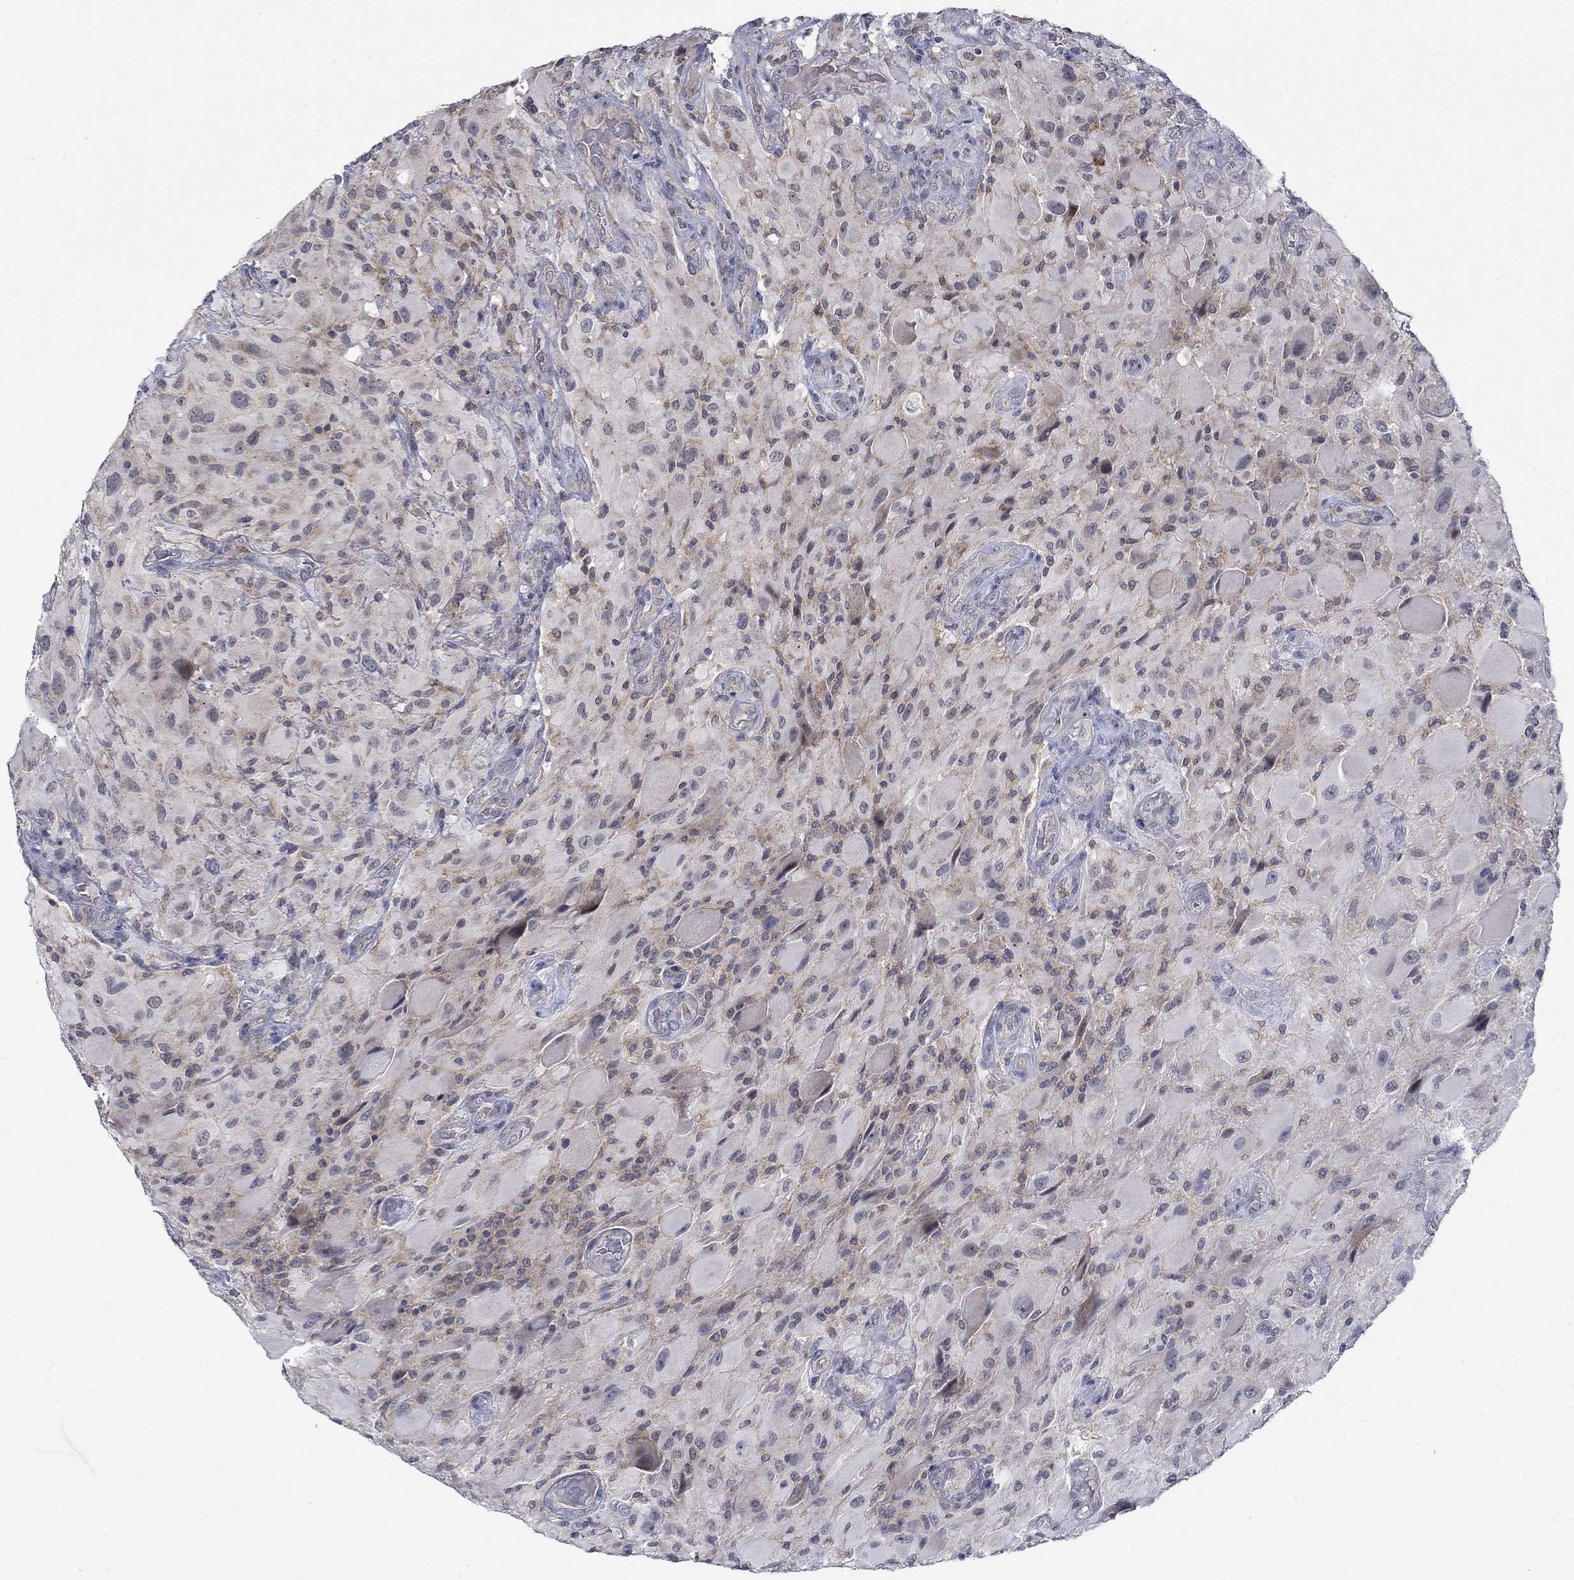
{"staining": {"intensity": "weak", "quantity": "25%-75%", "location": "cytoplasmic/membranous"}, "tissue": "glioma", "cell_type": "Tumor cells", "image_type": "cancer", "snomed": [{"axis": "morphology", "description": "Glioma, malignant, High grade"}, {"axis": "topography", "description": "Cerebral cortex"}], "caption": "IHC of human glioma displays low levels of weak cytoplasmic/membranous expression in approximately 25%-75% of tumor cells. (Stains: DAB (3,3'-diaminobenzidine) in brown, nuclei in blue, Microscopy: brightfield microscopy at high magnification).", "gene": "WASF1", "patient": {"sex": "male", "age": 35}}